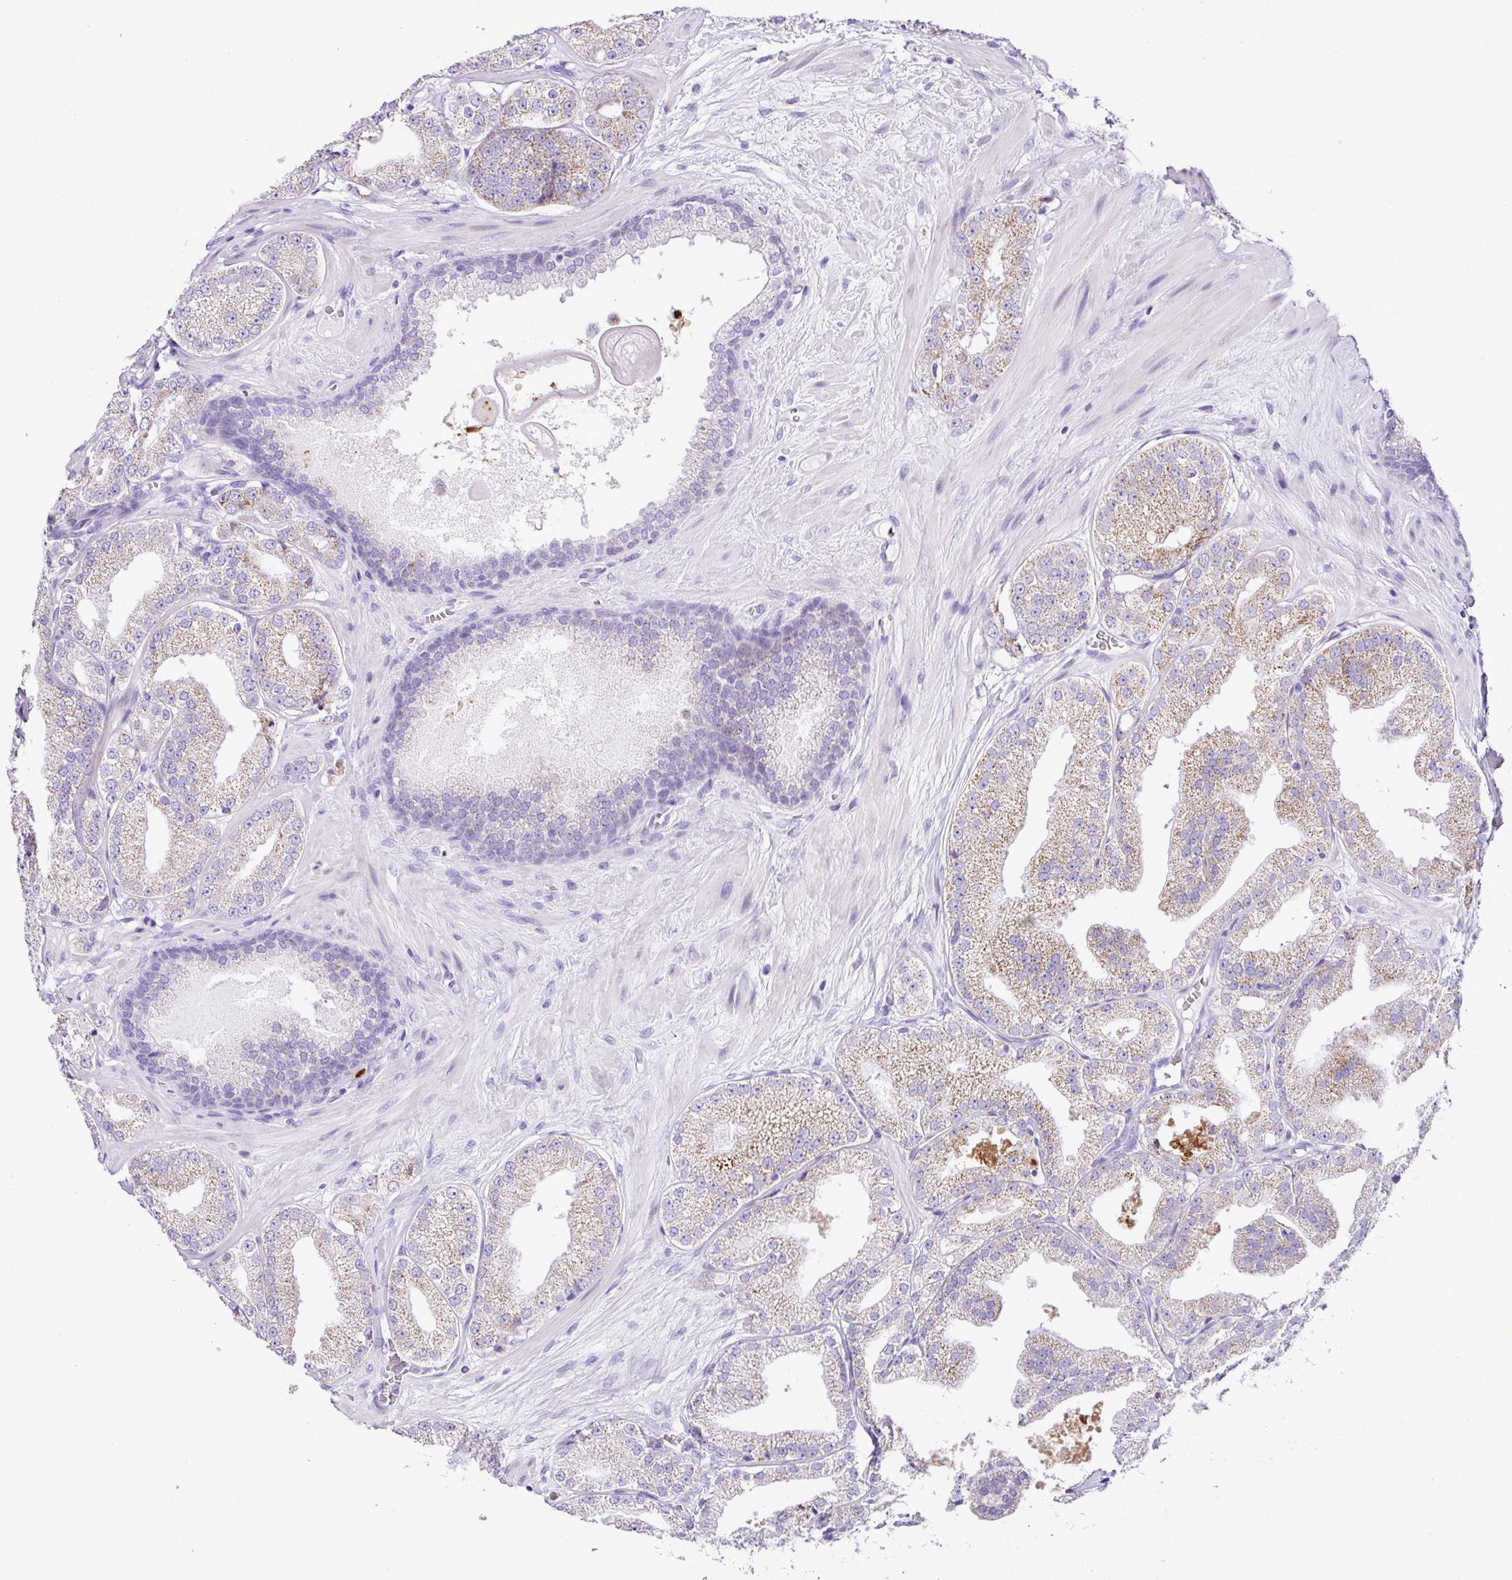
{"staining": {"intensity": "moderate", "quantity": "25%-75%", "location": "cytoplasmic/membranous"}, "tissue": "prostate cancer", "cell_type": "Tumor cells", "image_type": "cancer", "snomed": [{"axis": "morphology", "description": "Adenocarcinoma, High grade"}, {"axis": "topography", "description": "Prostate"}], "caption": "A brown stain highlights moderate cytoplasmic/membranous positivity of a protein in human prostate cancer tumor cells. The staining is performed using DAB (3,3'-diaminobenzidine) brown chromogen to label protein expression. The nuclei are counter-stained blue using hematoxylin.", "gene": "RCAN2", "patient": {"sex": "male", "age": 68}}